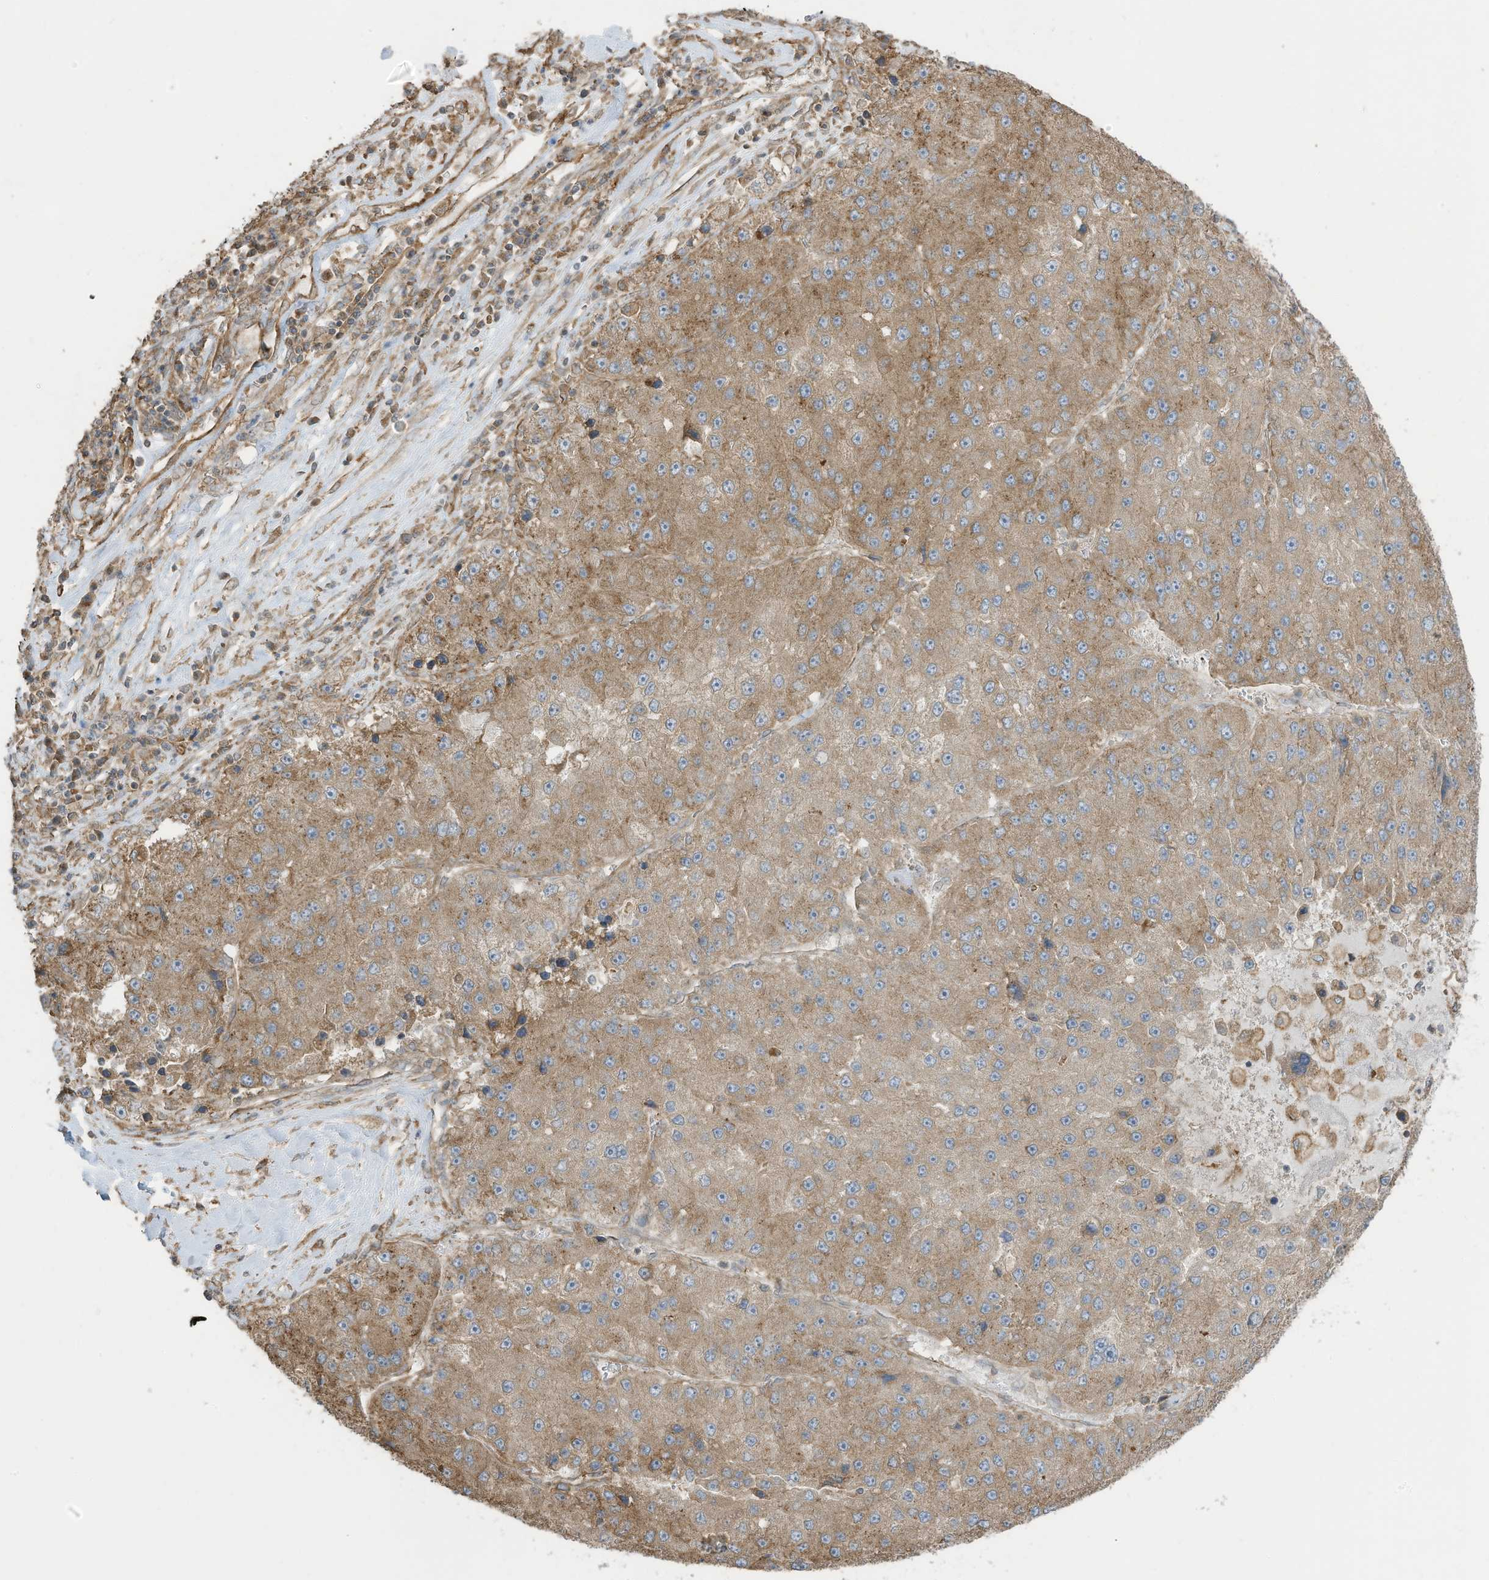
{"staining": {"intensity": "moderate", "quantity": "25%-75%", "location": "cytoplasmic/membranous"}, "tissue": "liver cancer", "cell_type": "Tumor cells", "image_type": "cancer", "snomed": [{"axis": "morphology", "description": "Carcinoma, Hepatocellular, NOS"}, {"axis": "topography", "description": "Liver"}], "caption": "The immunohistochemical stain labels moderate cytoplasmic/membranous expression in tumor cells of hepatocellular carcinoma (liver) tissue.", "gene": "CGAS", "patient": {"sex": "female", "age": 73}}